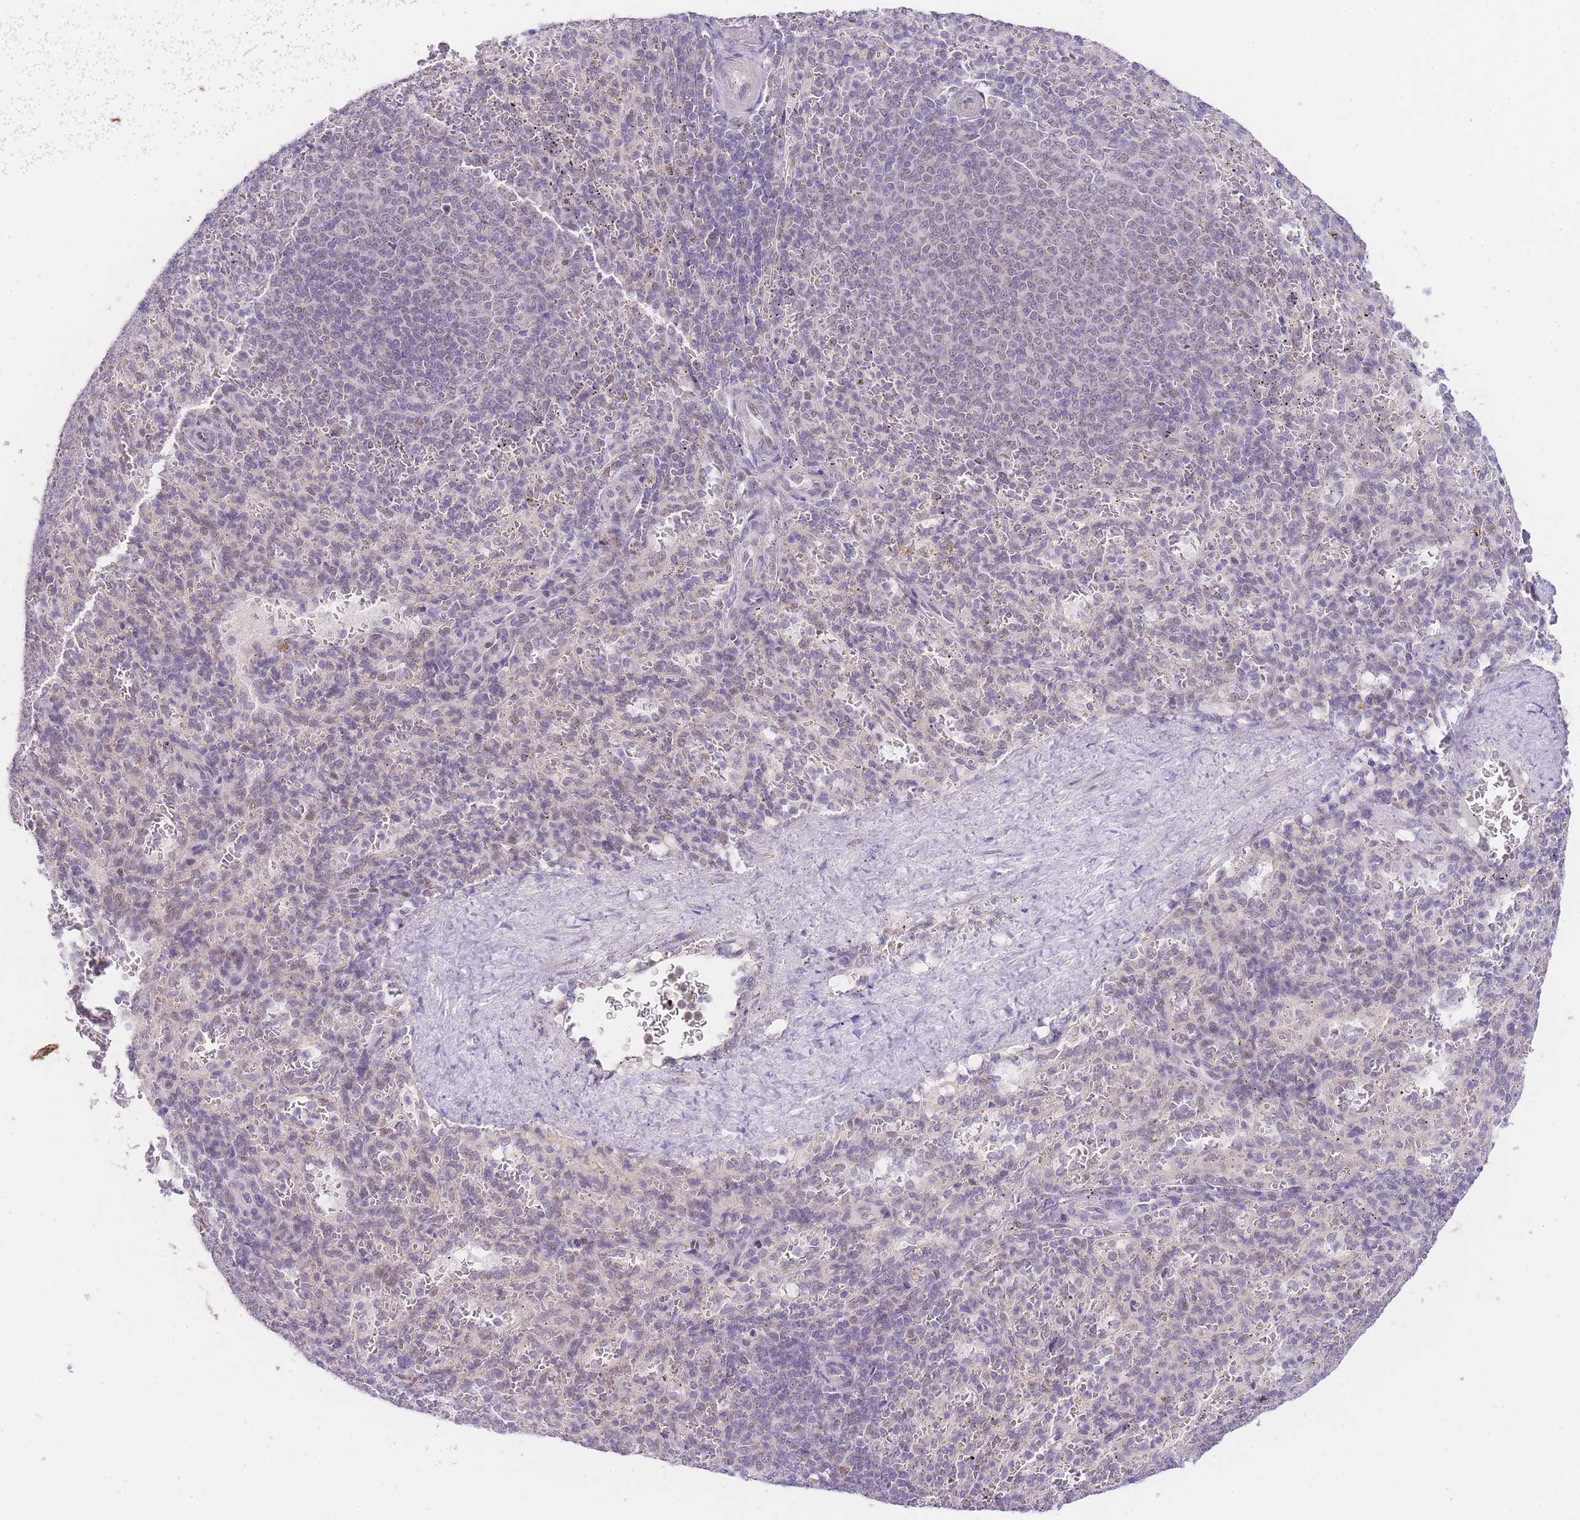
{"staining": {"intensity": "weak", "quantity": "<25%", "location": "nuclear"}, "tissue": "spleen", "cell_type": "Cells in red pulp", "image_type": "normal", "snomed": [{"axis": "morphology", "description": "Normal tissue, NOS"}, {"axis": "topography", "description": "Spleen"}], "caption": "DAB (3,3'-diaminobenzidine) immunohistochemical staining of normal spleen reveals no significant expression in cells in red pulp.", "gene": "UBXN7", "patient": {"sex": "female", "age": 21}}